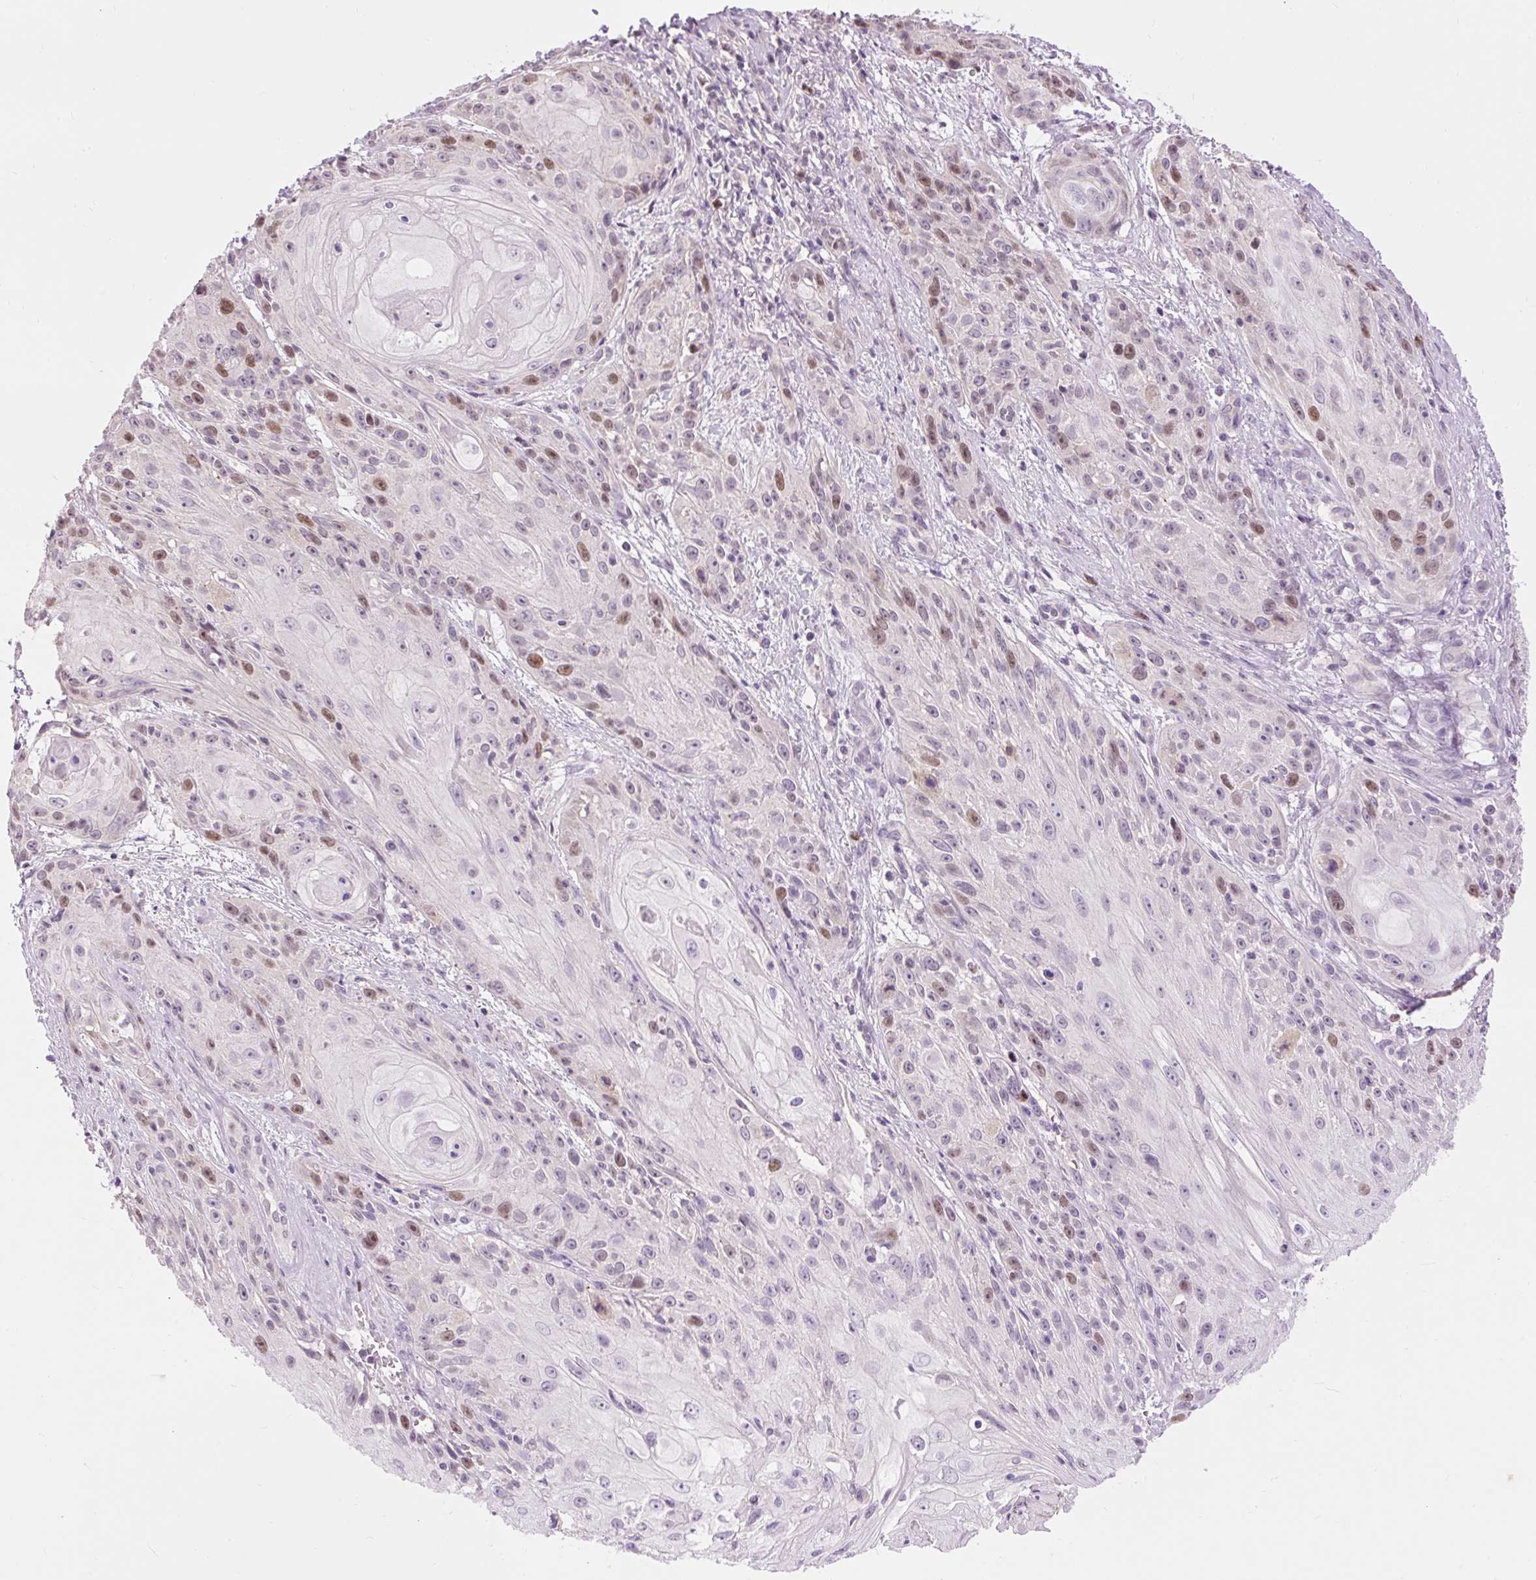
{"staining": {"intensity": "moderate", "quantity": "25%-75%", "location": "nuclear"}, "tissue": "skin cancer", "cell_type": "Tumor cells", "image_type": "cancer", "snomed": [{"axis": "morphology", "description": "Squamous cell carcinoma, NOS"}, {"axis": "topography", "description": "Skin"}, {"axis": "topography", "description": "Vulva"}], "caption": "Moderate nuclear positivity is identified in approximately 25%-75% of tumor cells in skin cancer (squamous cell carcinoma). The staining is performed using DAB brown chromogen to label protein expression. The nuclei are counter-stained blue using hematoxylin.", "gene": "RACGAP1", "patient": {"sex": "female", "age": 76}}